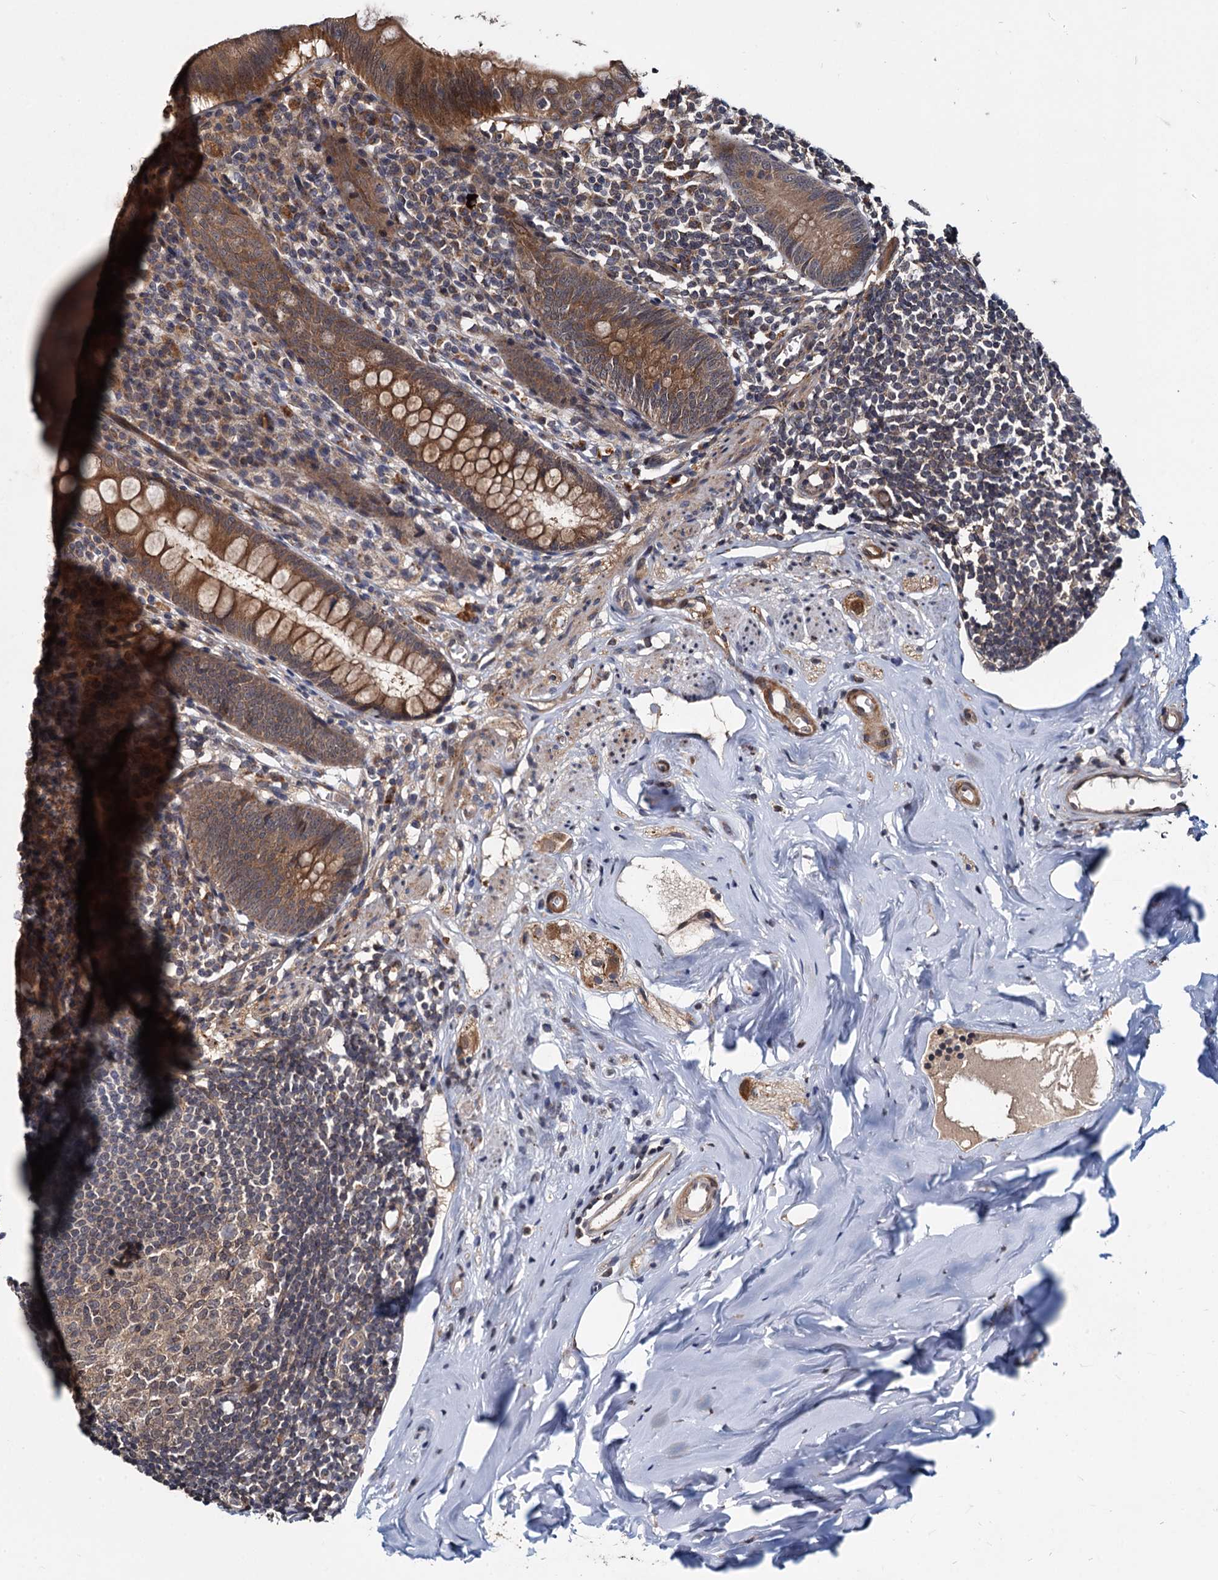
{"staining": {"intensity": "moderate", "quantity": ">75%", "location": "cytoplasmic/membranous"}, "tissue": "appendix", "cell_type": "Glandular cells", "image_type": "normal", "snomed": [{"axis": "morphology", "description": "Normal tissue, NOS"}, {"axis": "topography", "description": "Appendix"}], "caption": "Immunohistochemistry (IHC) staining of unremarkable appendix, which shows medium levels of moderate cytoplasmic/membranous positivity in approximately >75% of glandular cells indicating moderate cytoplasmic/membranous protein positivity. The staining was performed using DAB (3,3'-diaminobenzidine) (brown) for protein detection and nuclei were counterstained in hematoxylin (blue).", "gene": "ARHGAP42", "patient": {"sex": "female", "age": 51}}